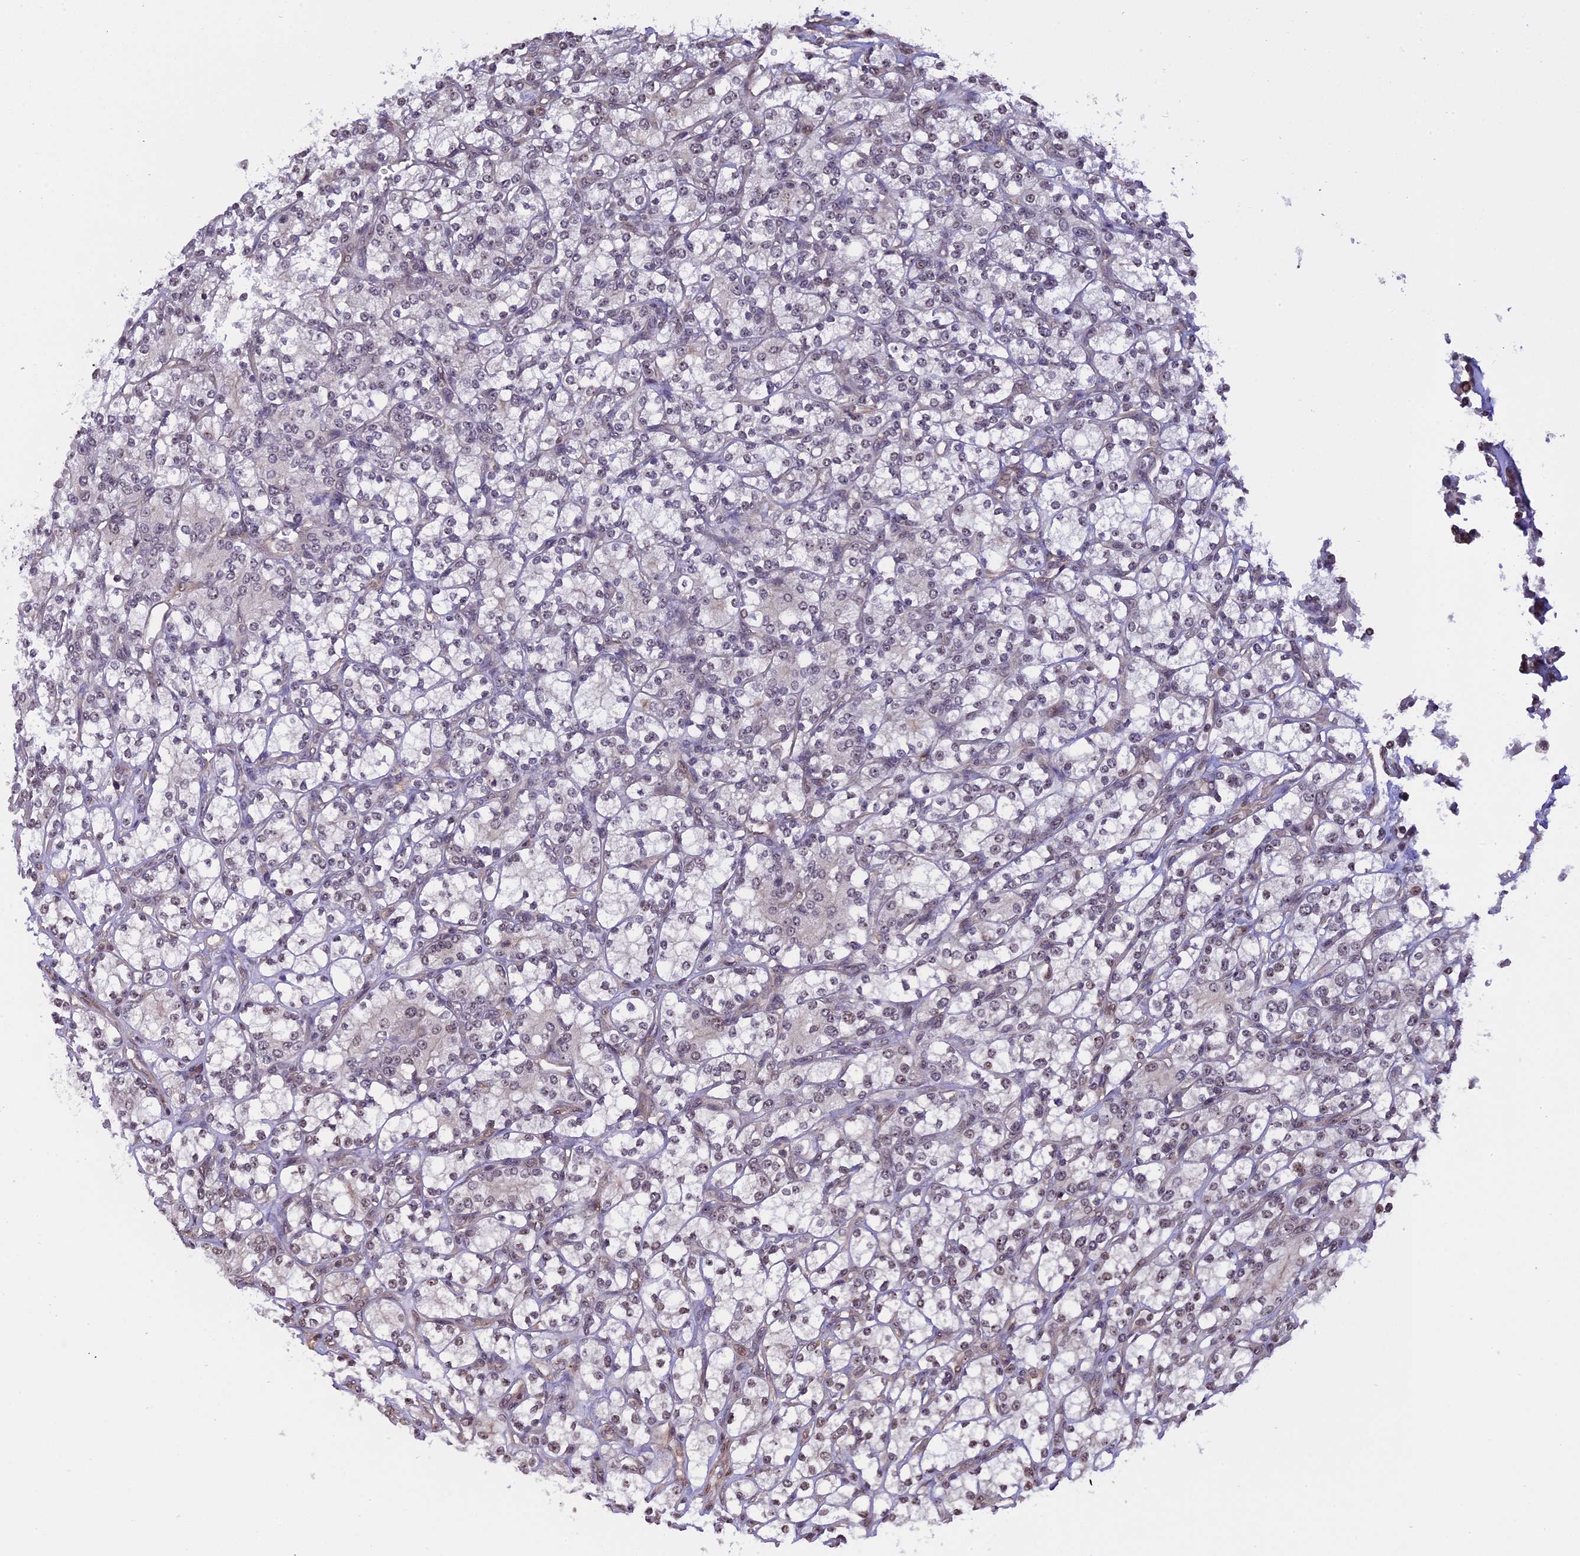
{"staining": {"intensity": "negative", "quantity": "none", "location": "none"}, "tissue": "renal cancer", "cell_type": "Tumor cells", "image_type": "cancer", "snomed": [{"axis": "morphology", "description": "Adenocarcinoma, NOS"}, {"axis": "topography", "description": "Kidney"}], "caption": "This photomicrograph is of renal adenocarcinoma stained with immunohistochemistry (IHC) to label a protein in brown with the nuclei are counter-stained blue. There is no positivity in tumor cells.", "gene": "MGA", "patient": {"sex": "male", "age": 77}}